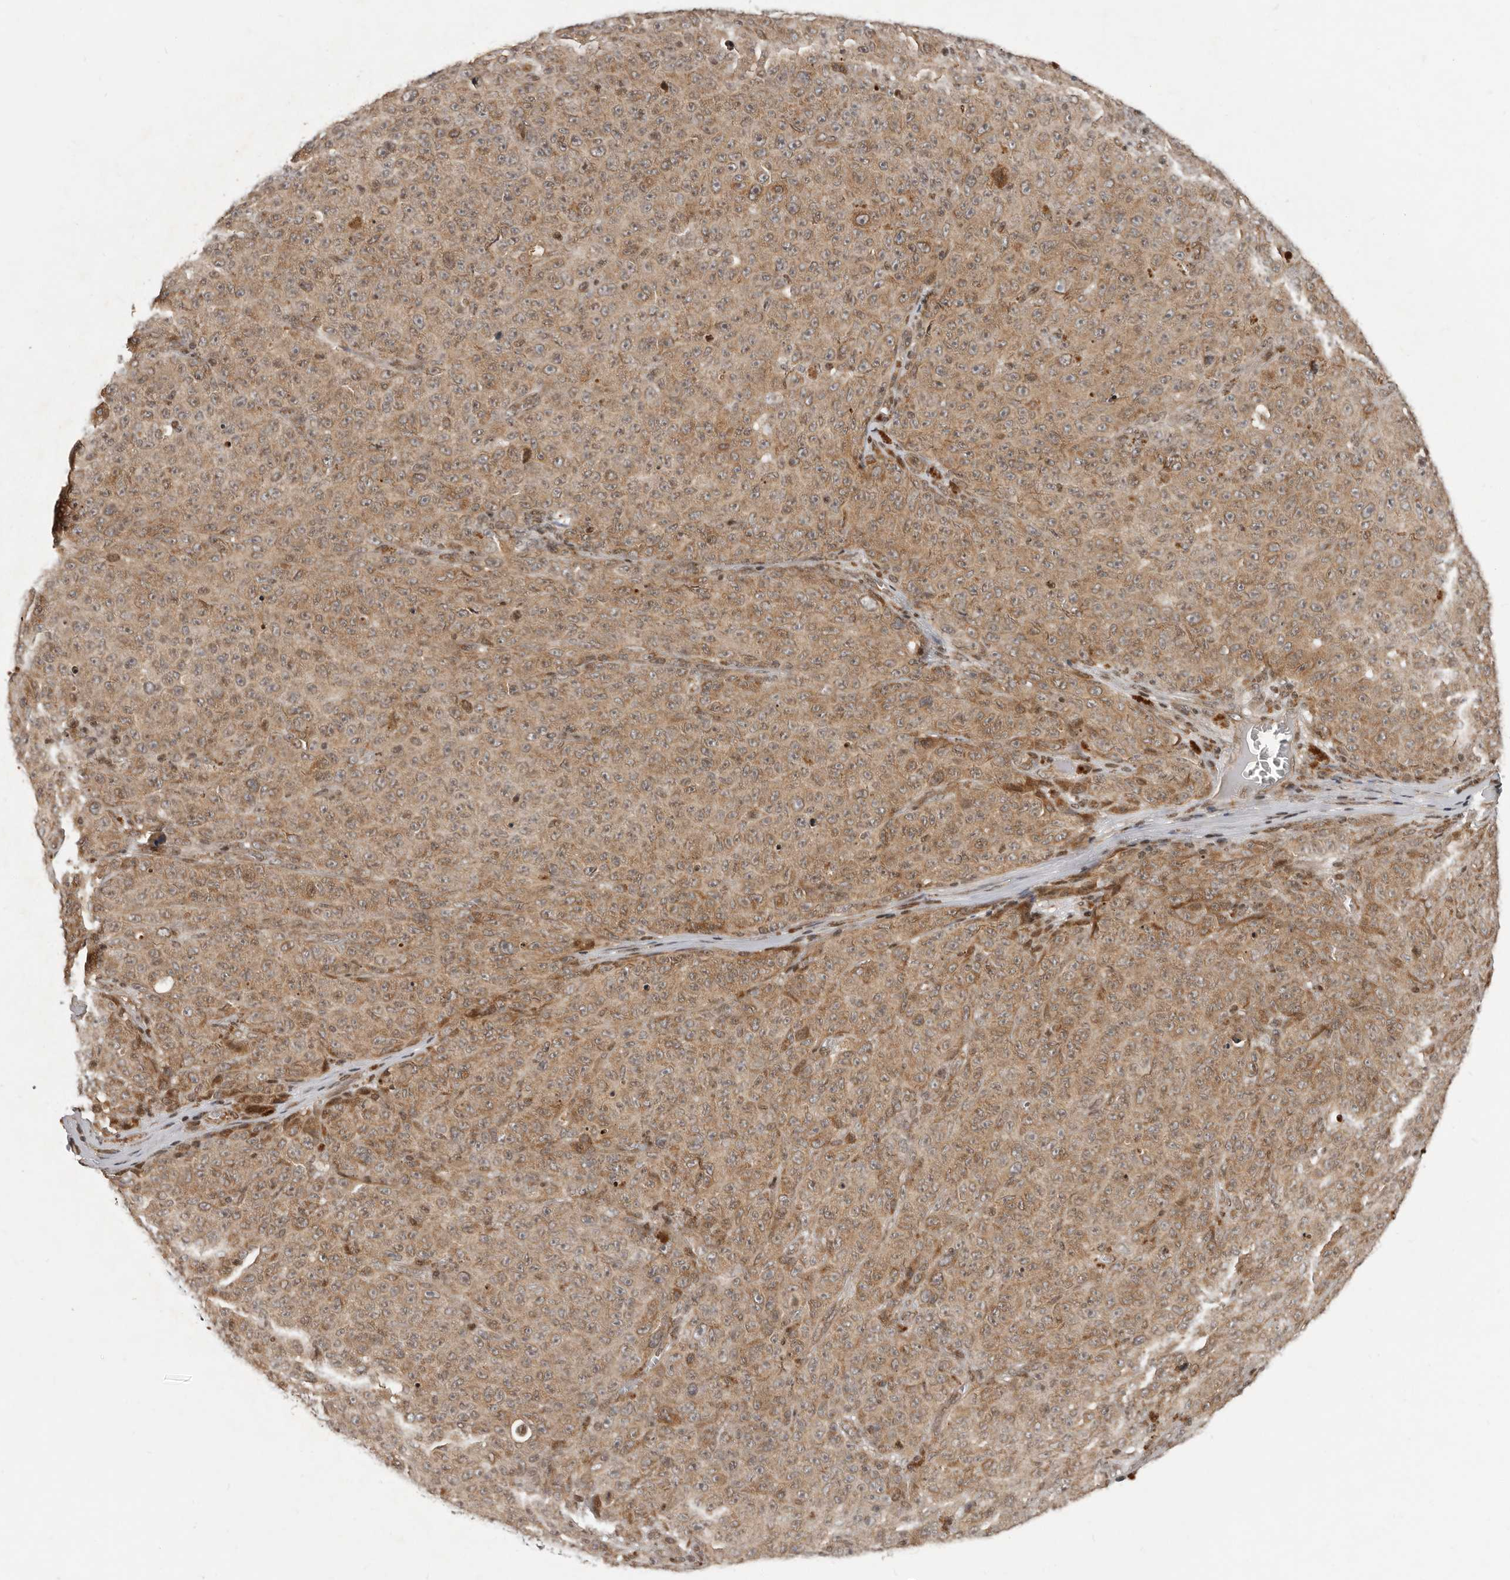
{"staining": {"intensity": "moderate", "quantity": ">75%", "location": "cytoplasmic/membranous,nuclear"}, "tissue": "melanoma", "cell_type": "Tumor cells", "image_type": "cancer", "snomed": [{"axis": "morphology", "description": "Malignant melanoma, NOS"}, {"axis": "topography", "description": "Skin"}], "caption": "Melanoma stained with a brown dye displays moderate cytoplasmic/membranous and nuclear positive positivity in approximately >75% of tumor cells.", "gene": "RABIF", "patient": {"sex": "female", "age": 82}}